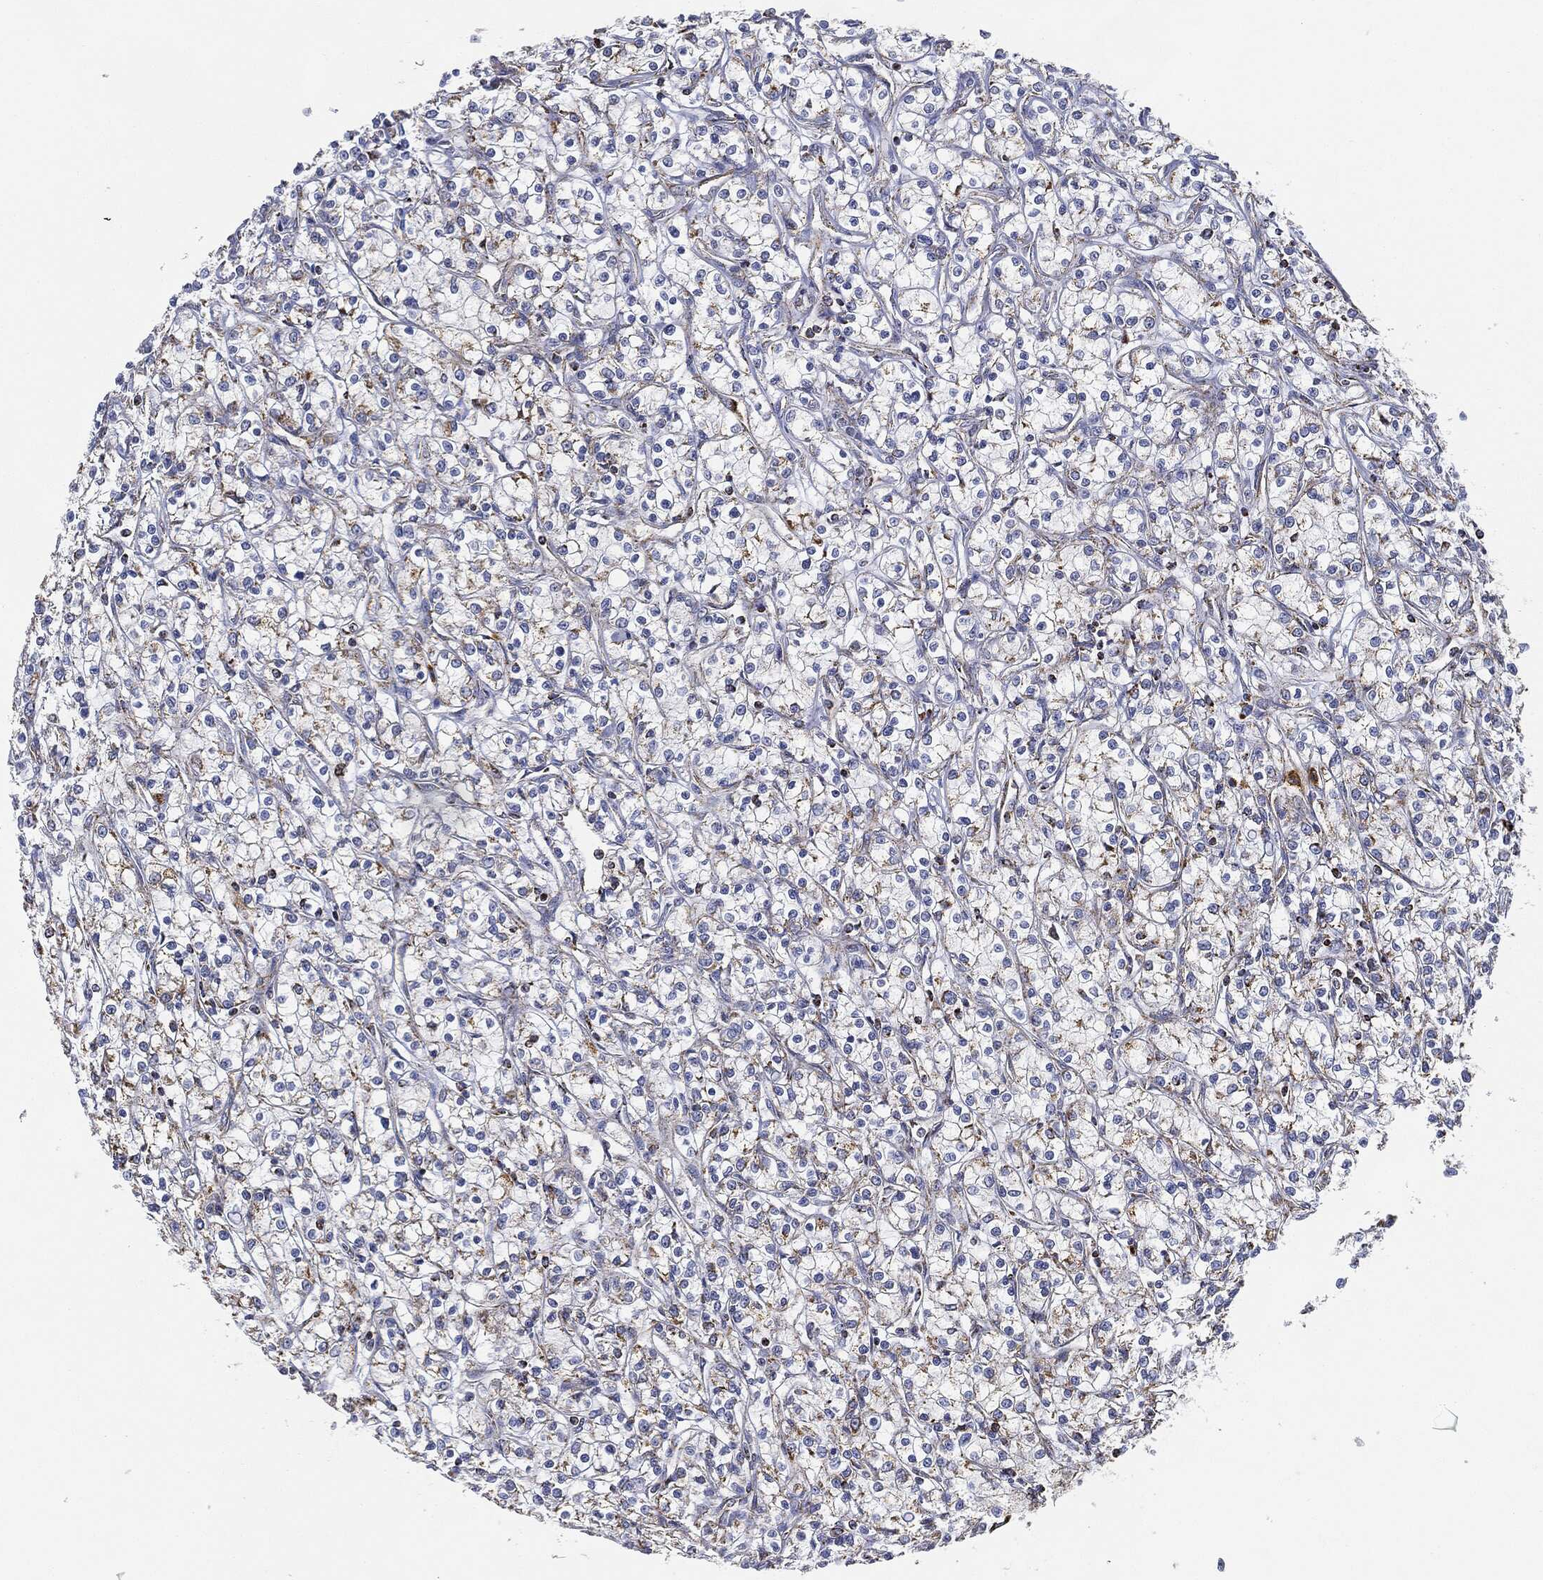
{"staining": {"intensity": "moderate", "quantity": "25%-75%", "location": "cytoplasmic/membranous"}, "tissue": "renal cancer", "cell_type": "Tumor cells", "image_type": "cancer", "snomed": [{"axis": "morphology", "description": "Adenocarcinoma, NOS"}, {"axis": "topography", "description": "Kidney"}], "caption": "Adenocarcinoma (renal) tissue displays moderate cytoplasmic/membranous positivity in approximately 25%-75% of tumor cells, visualized by immunohistochemistry.", "gene": "CAPN15", "patient": {"sex": "female", "age": 59}}